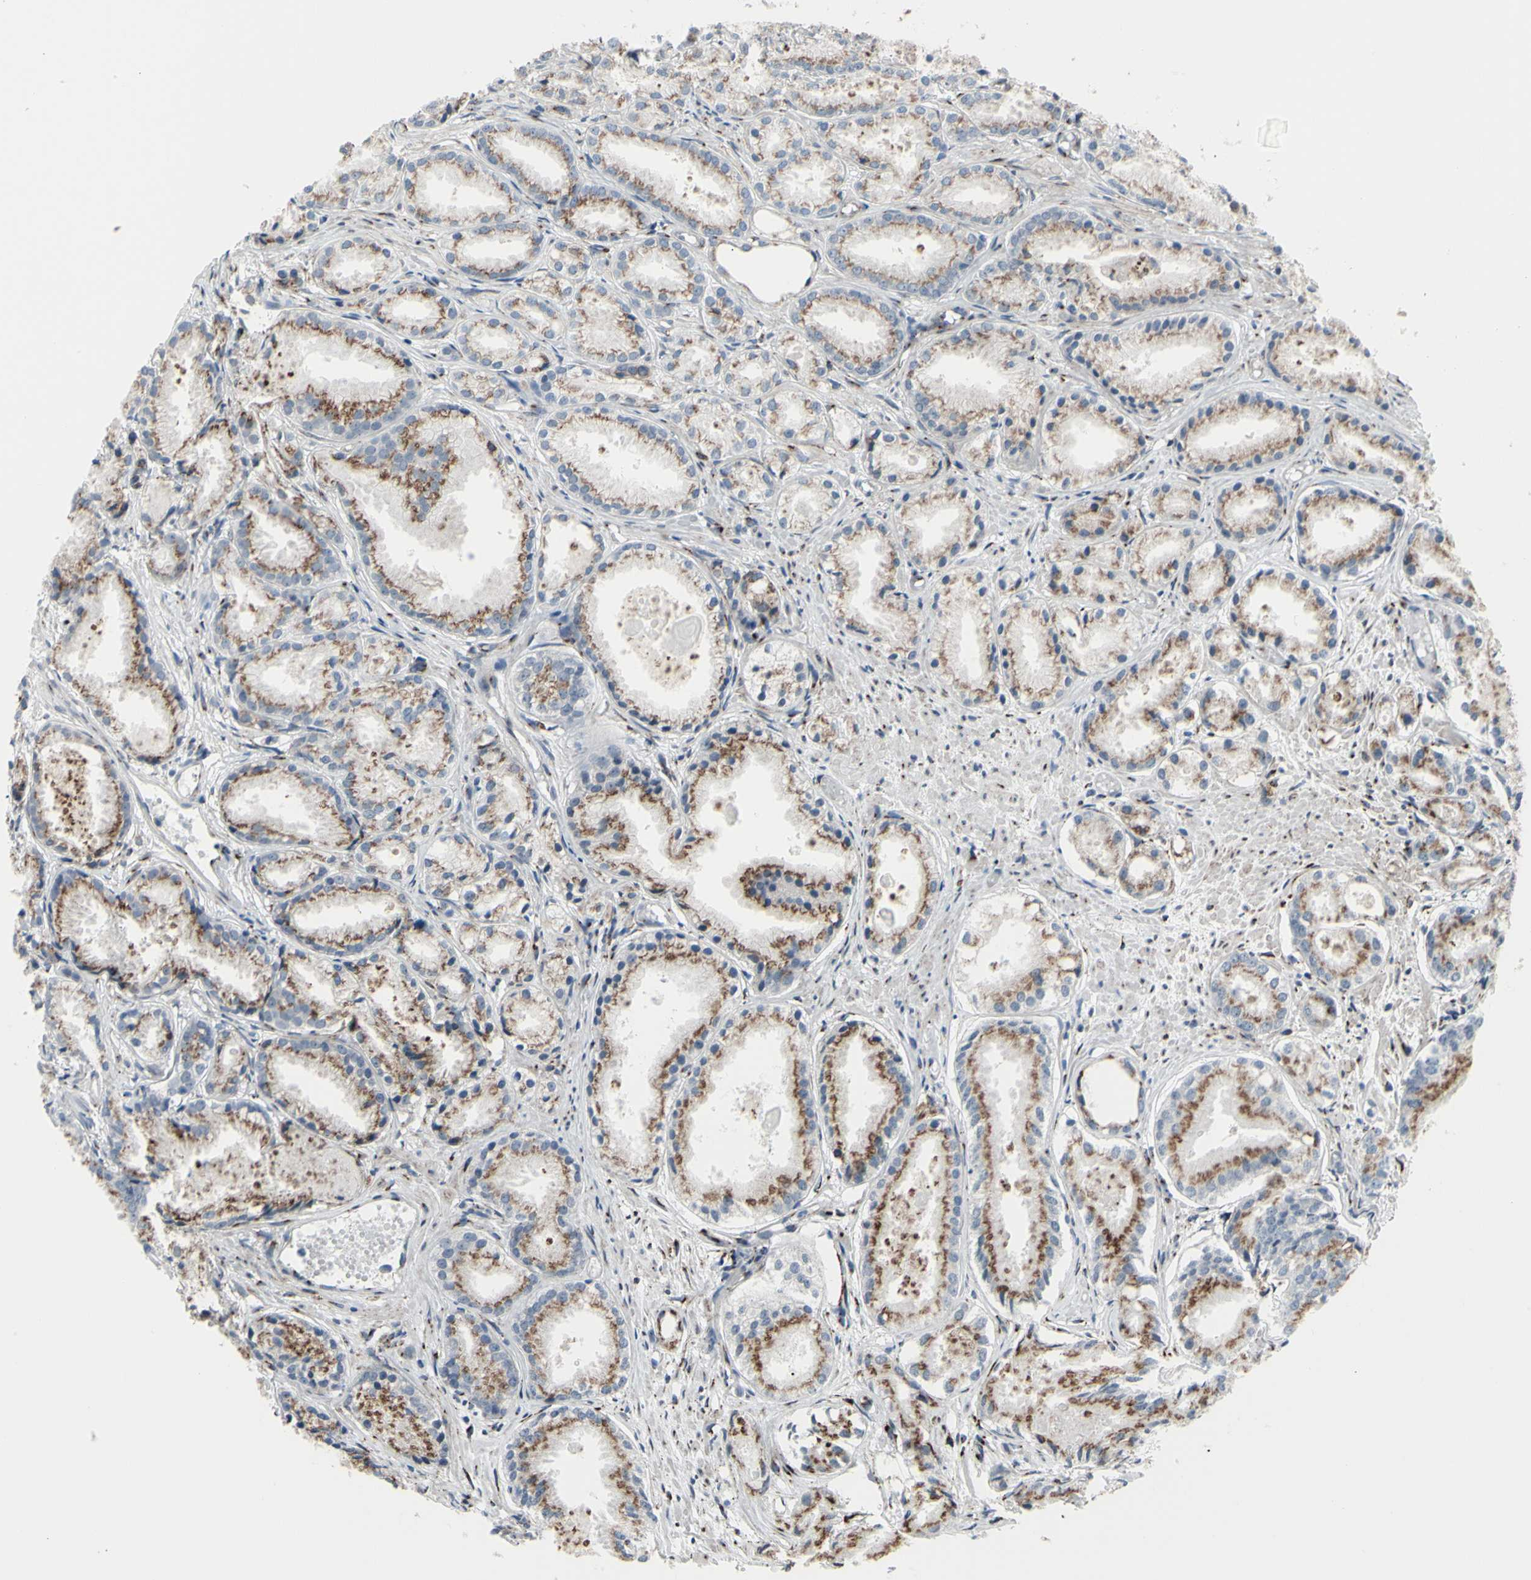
{"staining": {"intensity": "moderate", "quantity": ">75%", "location": "cytoplasmic/membranous"}, "tissue": "prostate cancer", "cell_type": "Tumor cells", "image_type": "cancer", "snomed": [{"axis": "morphology", "description": "Adenocarcinoma, Low grade"}, {"axis": "topography", "description": "Prostate"}], "caption": "Immunohistochemistry (IHC) histopathology image of prostate cancer (adenocarcinoma (low-grade)) stained for a protein (brown), which reveals medium levels of moderate cytoplasmic/membranous staining in approximately >75% of tumor cells.", "gene": "GLG1", "patient": {"sex": "male", "age": 72}}